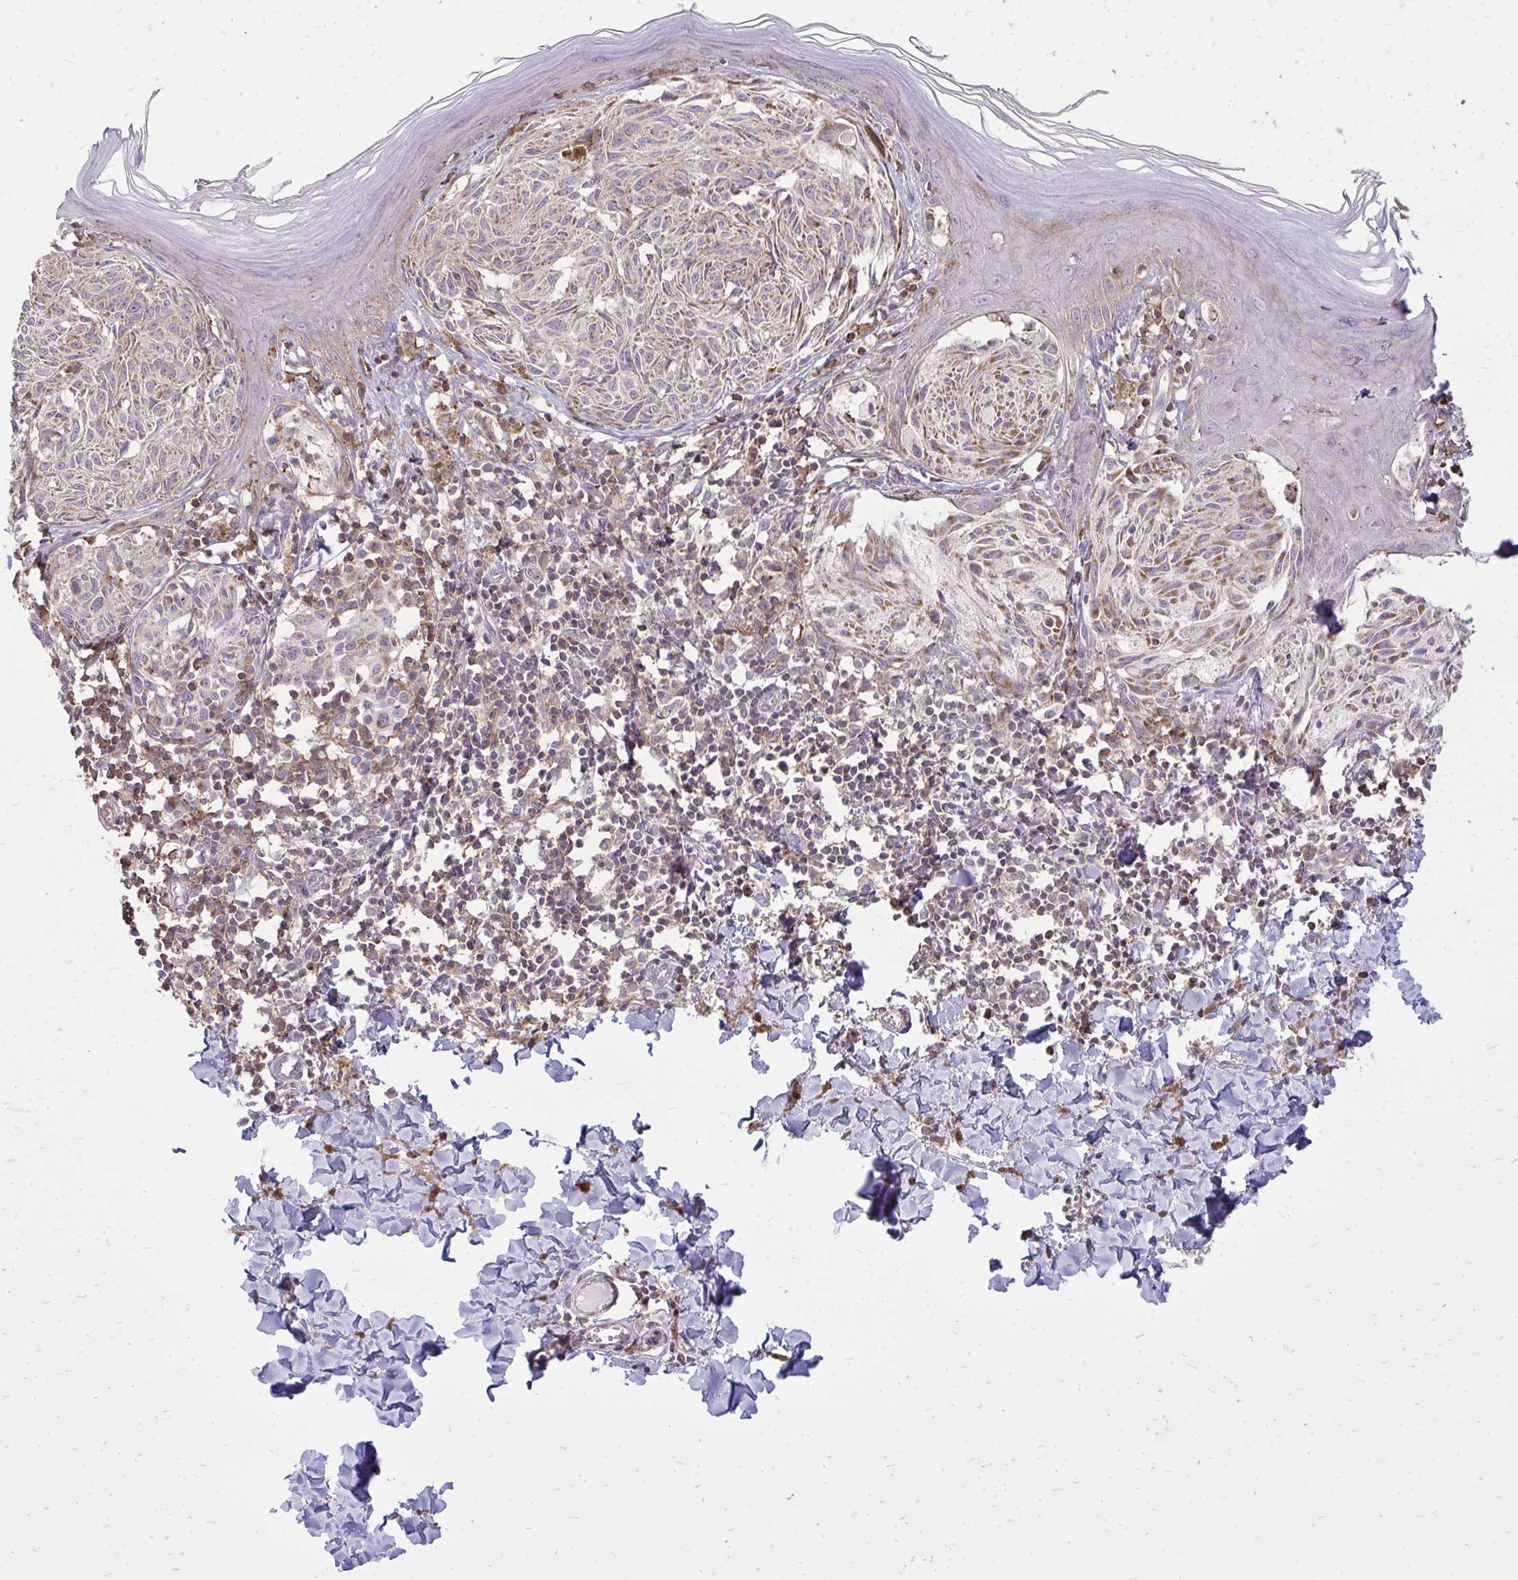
{"staining": {"intensity": "weak", "quantity": "25%-75%", "location": "cytoplasmic/membranous"}, "tissue": "melanoma", "cell_type": "Tumor cells", "image_type": "cancer", "snomed": [{"axis": "morphology", "description": "Malignant melanoma, NOS"}, {"axis": "topography", "description": "Skin"}], "caption": "Weak cytoplasmic/membranous protein positivity is present in approximately 25%-75% of tumor cells in malignant melanoma.", "gene": "SLC7A5", "patient": {"sex": "female", "age": 38}}